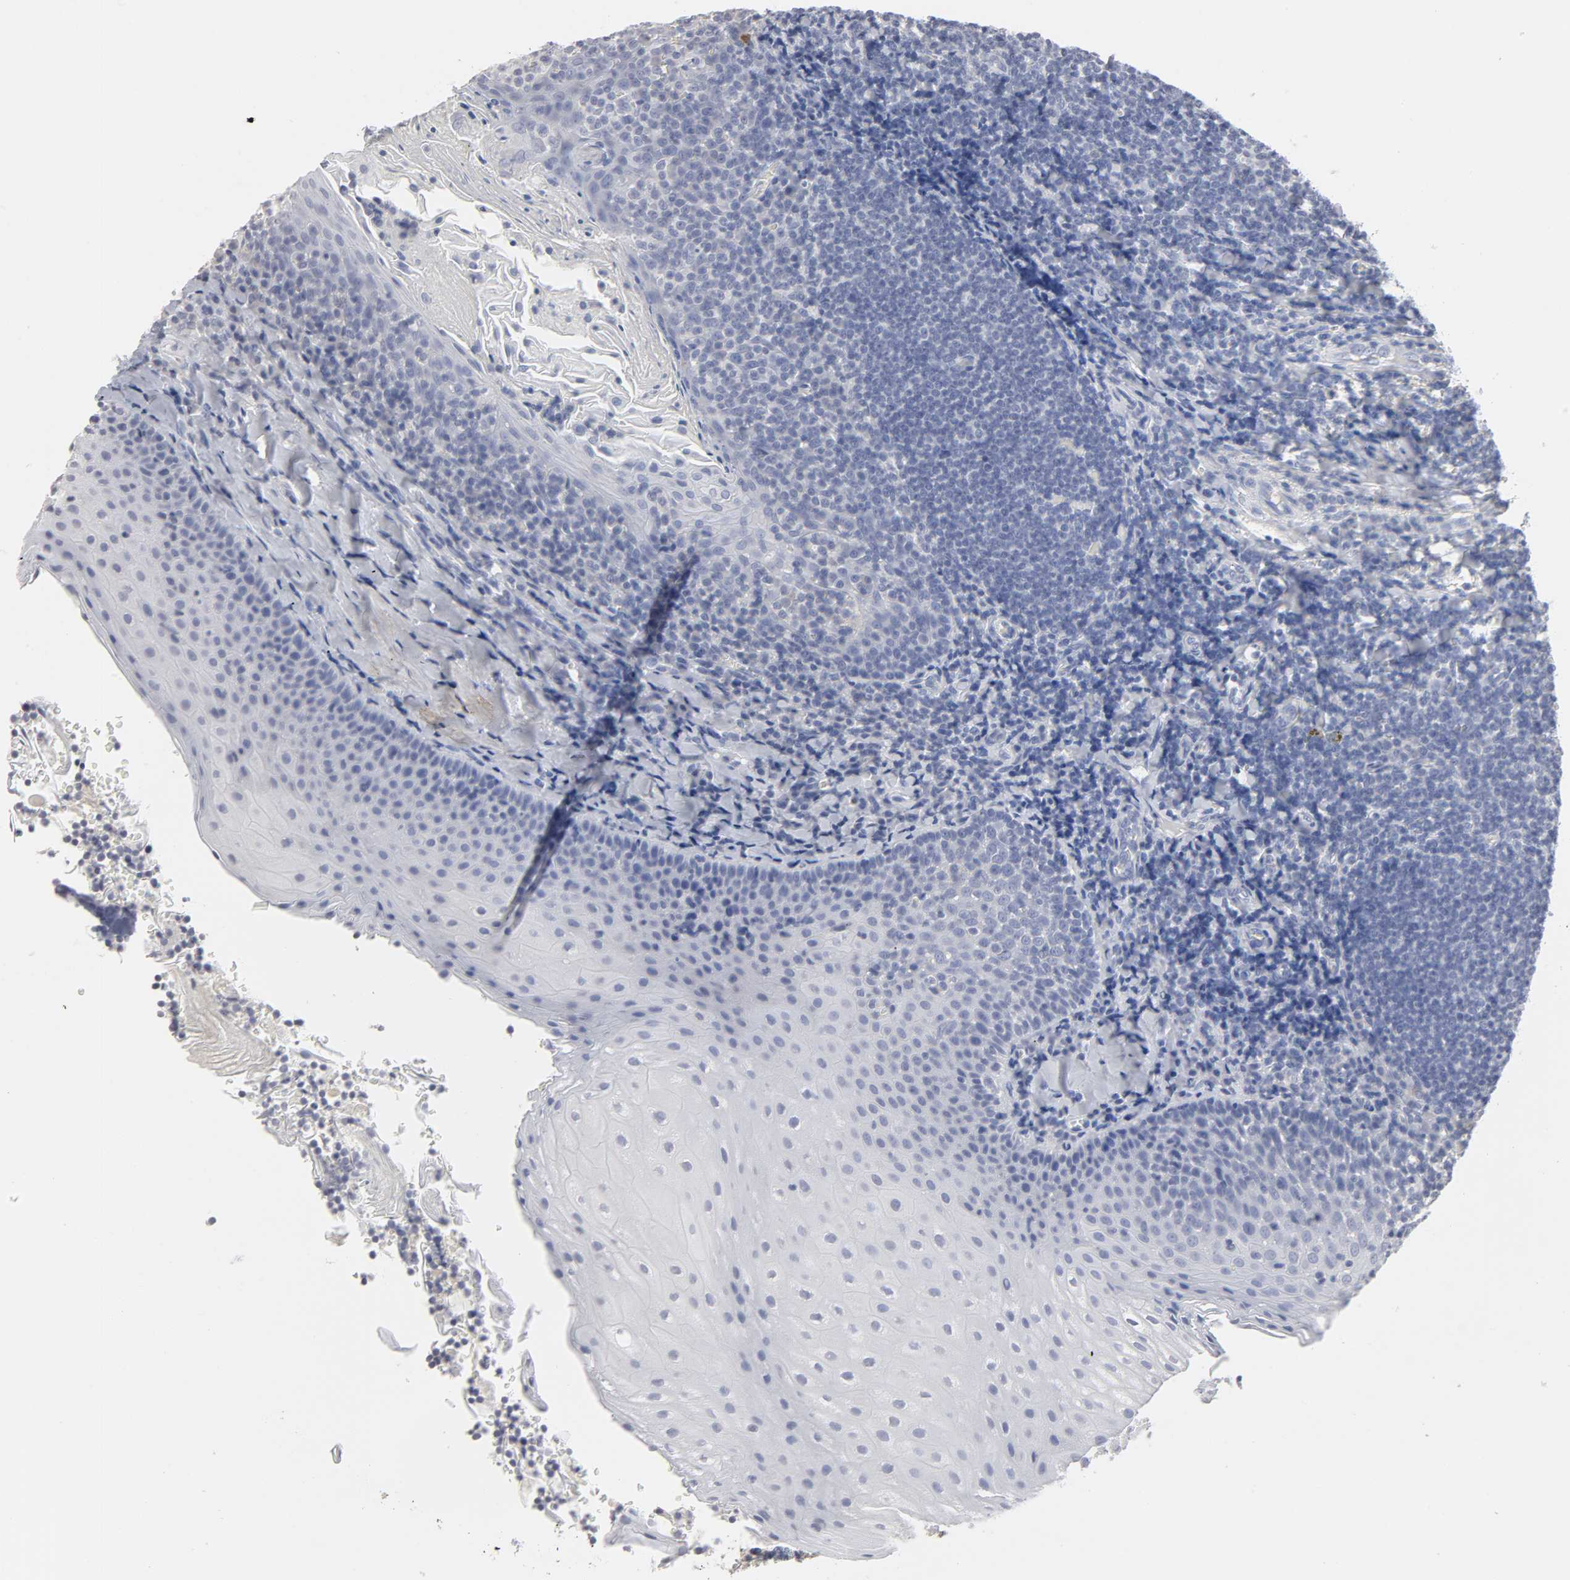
{"staining": {"intensity": "negative", "quantity": "none", "location": "none"}, "tissue": "tonsil", "cell_type": "Germinal center cells", "image_type": "normal", "snomed": [{"axis": "morphology", "description": "Normal tissue, NOS"}, {"axis": "topography", "description": "Tonsil"}], "caption": "Immunohistochemistry of benign human tonsil exhibits no staining in germinal center cells.", "gene": "SLCO1B3", "patient": {"sex": "male", "age": 31}}